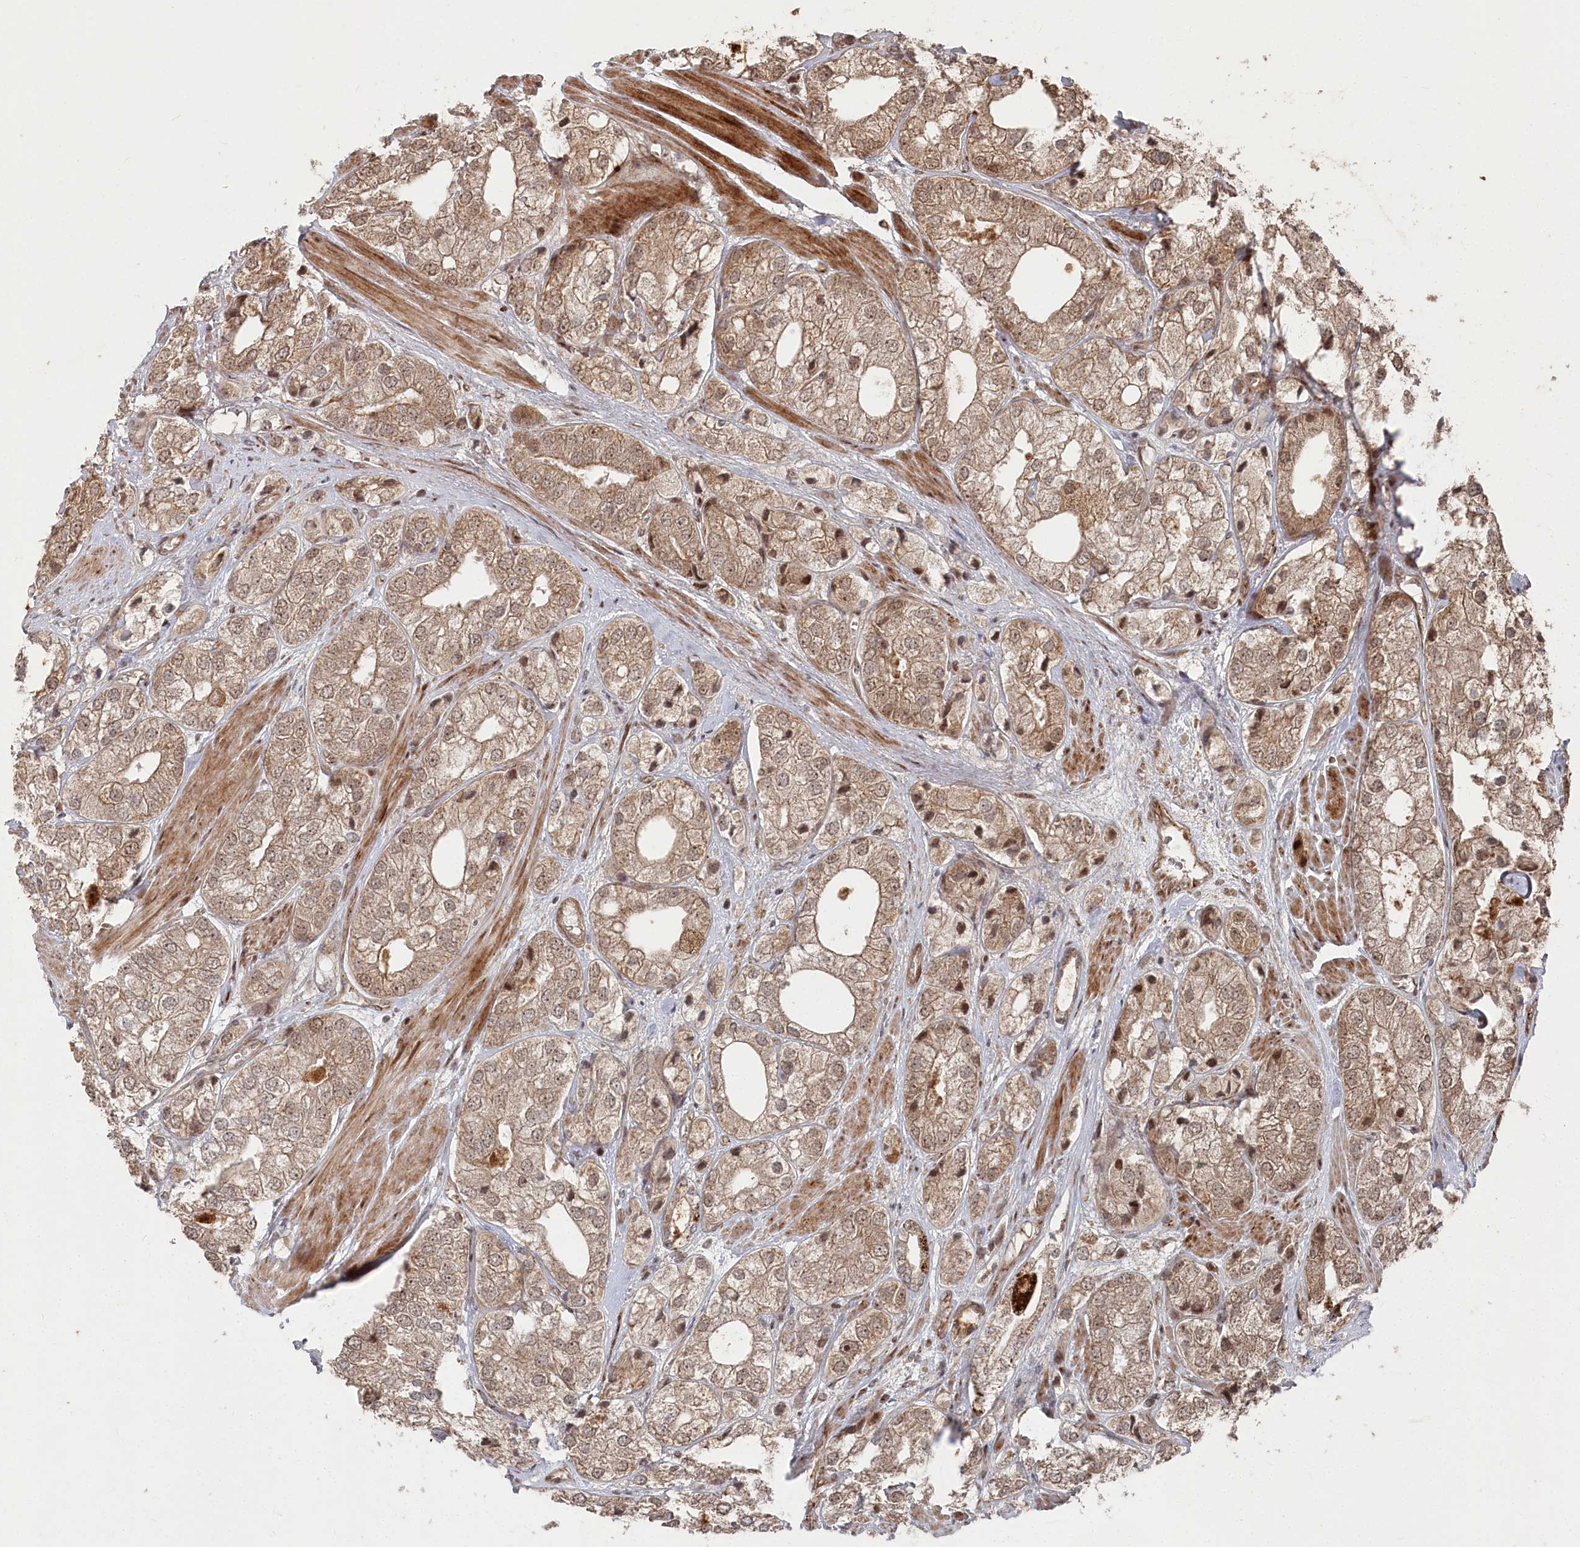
{"staining": {"intensity": "weak", "quantity": ">75%", "location": "cytoplasmic/membranous,nuclear"}, "tissue": "prostate cancer", "cell_type": "Tumor cells", "image_type": "cancer", "snomed": [{"axis": "morphology", "description": "Adenocarcinoma, High grade"}, {"axis": "topography", "description": "Prostate"}], "caption": "Immunohistochemistry staining of prostate cancer, which reveals low levels of weak cytoplasmic/membranous and nuclear staining in approximately >75% of tumor cells indicating weak cytoplasmic/membranous and nuclear protein expression. The staining was performed using DAB (3,3'-diaminobenzidine) (brown) for protein detection and nuclei were counterstained in hematoxylin (blue).", "gene": "POLR3A", "patient": {"sex": "male", "age": 50}}